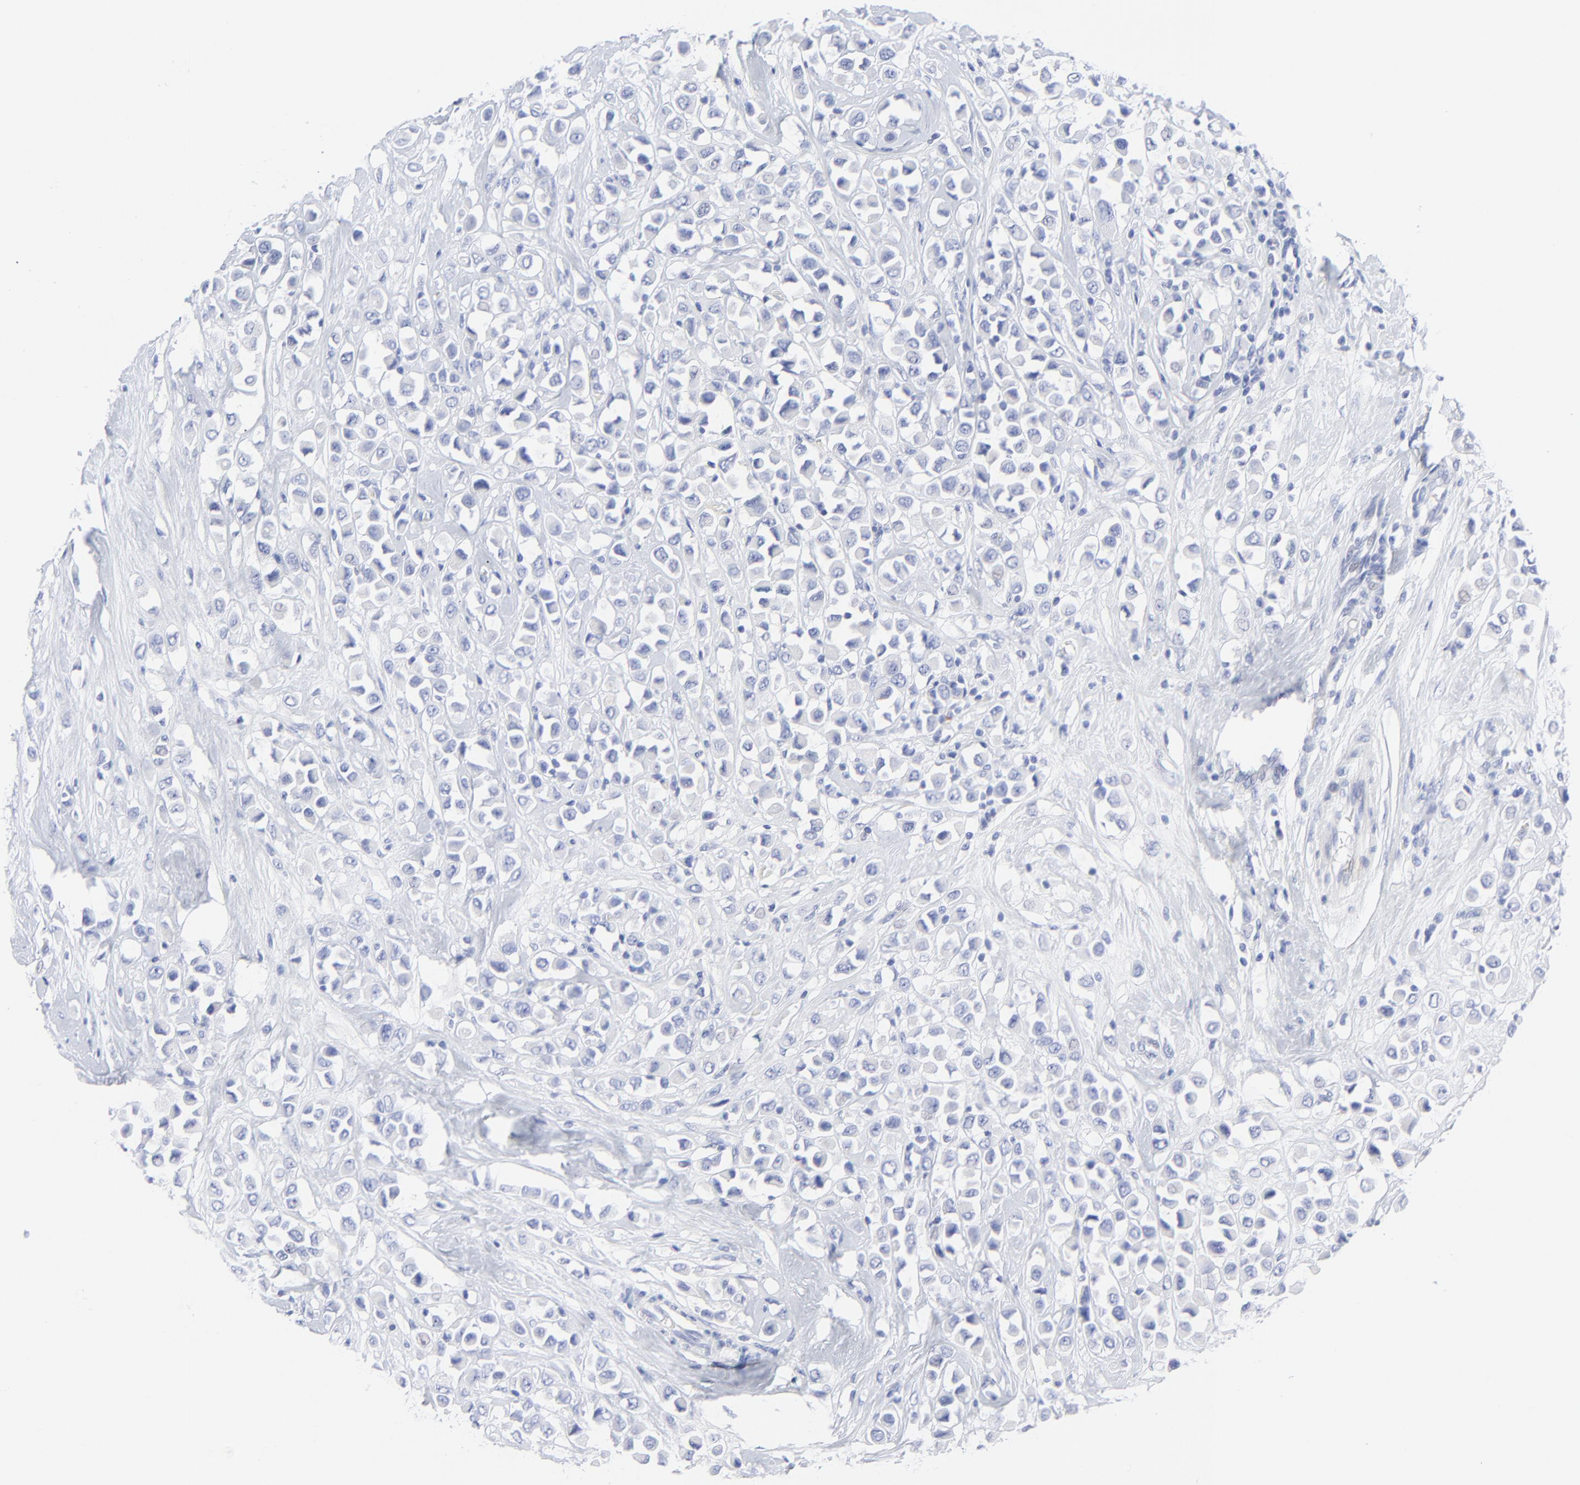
{"staining": {"intensity": "negative", "quantity": "none", "location": "none"}, "tissue": "breast cancer", "cell_type": "Tumor cells", "image_type": "cancer", "snomed": [{"axis": "morphology", "description": "Duct carcinoma"}, {"axis": "topography", "description": "Breast"}], "caption": "Protein analysis of breast cancer (invasive ductal carcinoma) displays no significant positivity in tumor cells.", "gene": "PSD3", "patient": {"sex": "female", "age": 61}}